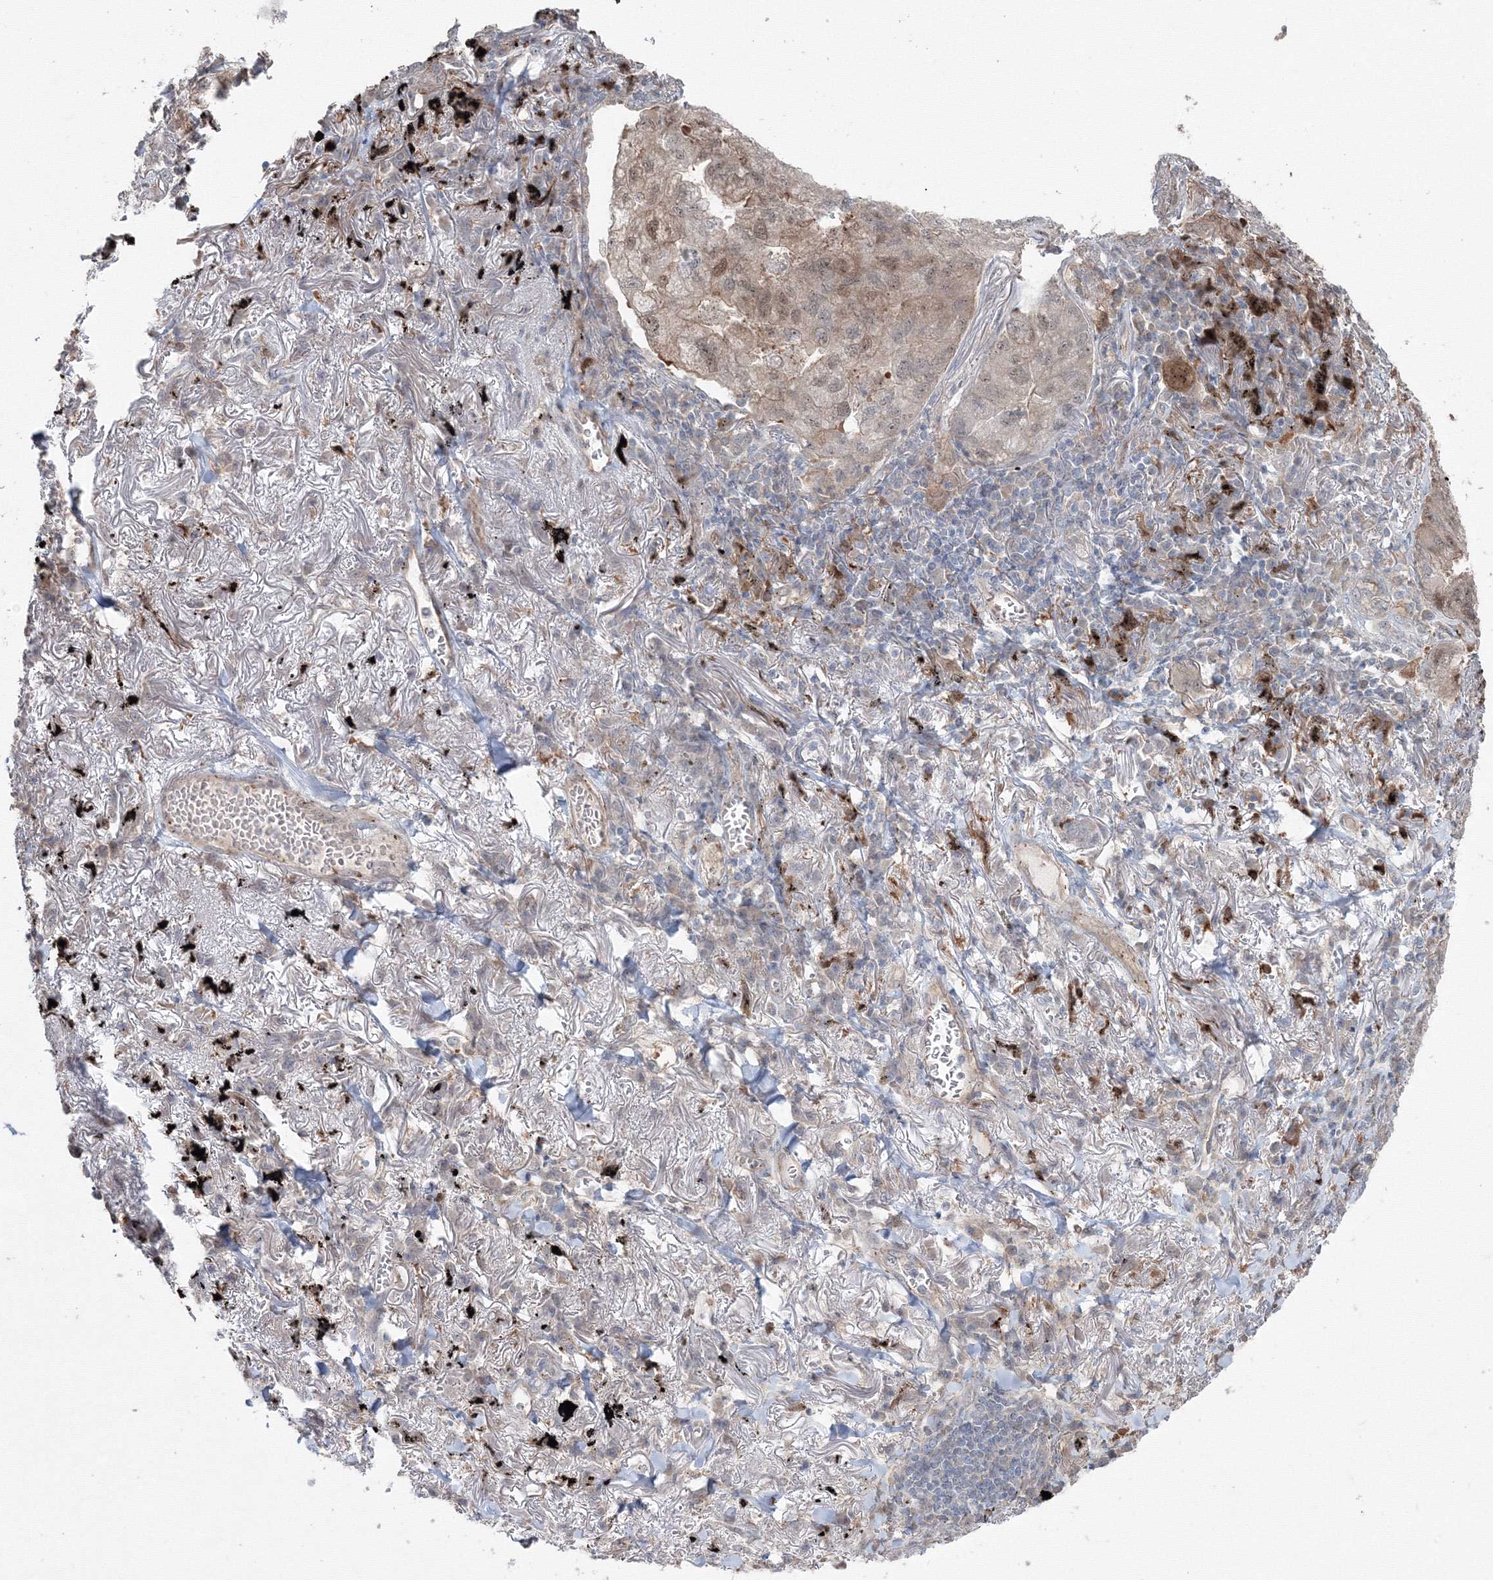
{"staining": {"intensity": "weak", "quantity": "25%-75%", "location": "cytoplasmic/membranous,nuclear"}, "tissue": "lung cancer", "cell_type": "Tumor cells", "image_type": "cancer", "snomed": [{"axis": "morphology", "description": "Adenocarcinoma, NOS"}, {"axis": "topography", "description": "Lung"}], "caption": "IHC (DAB (3,3'-diaminobenzidine)) staining of human adenocarcinoma (lung) shows weak cytoplasmic/membranous and nuclear protein expression in approximately 25%-75% of tumor cells.", "gene": "MKRN2", "patient": {"sex": "male", "age": 65}}